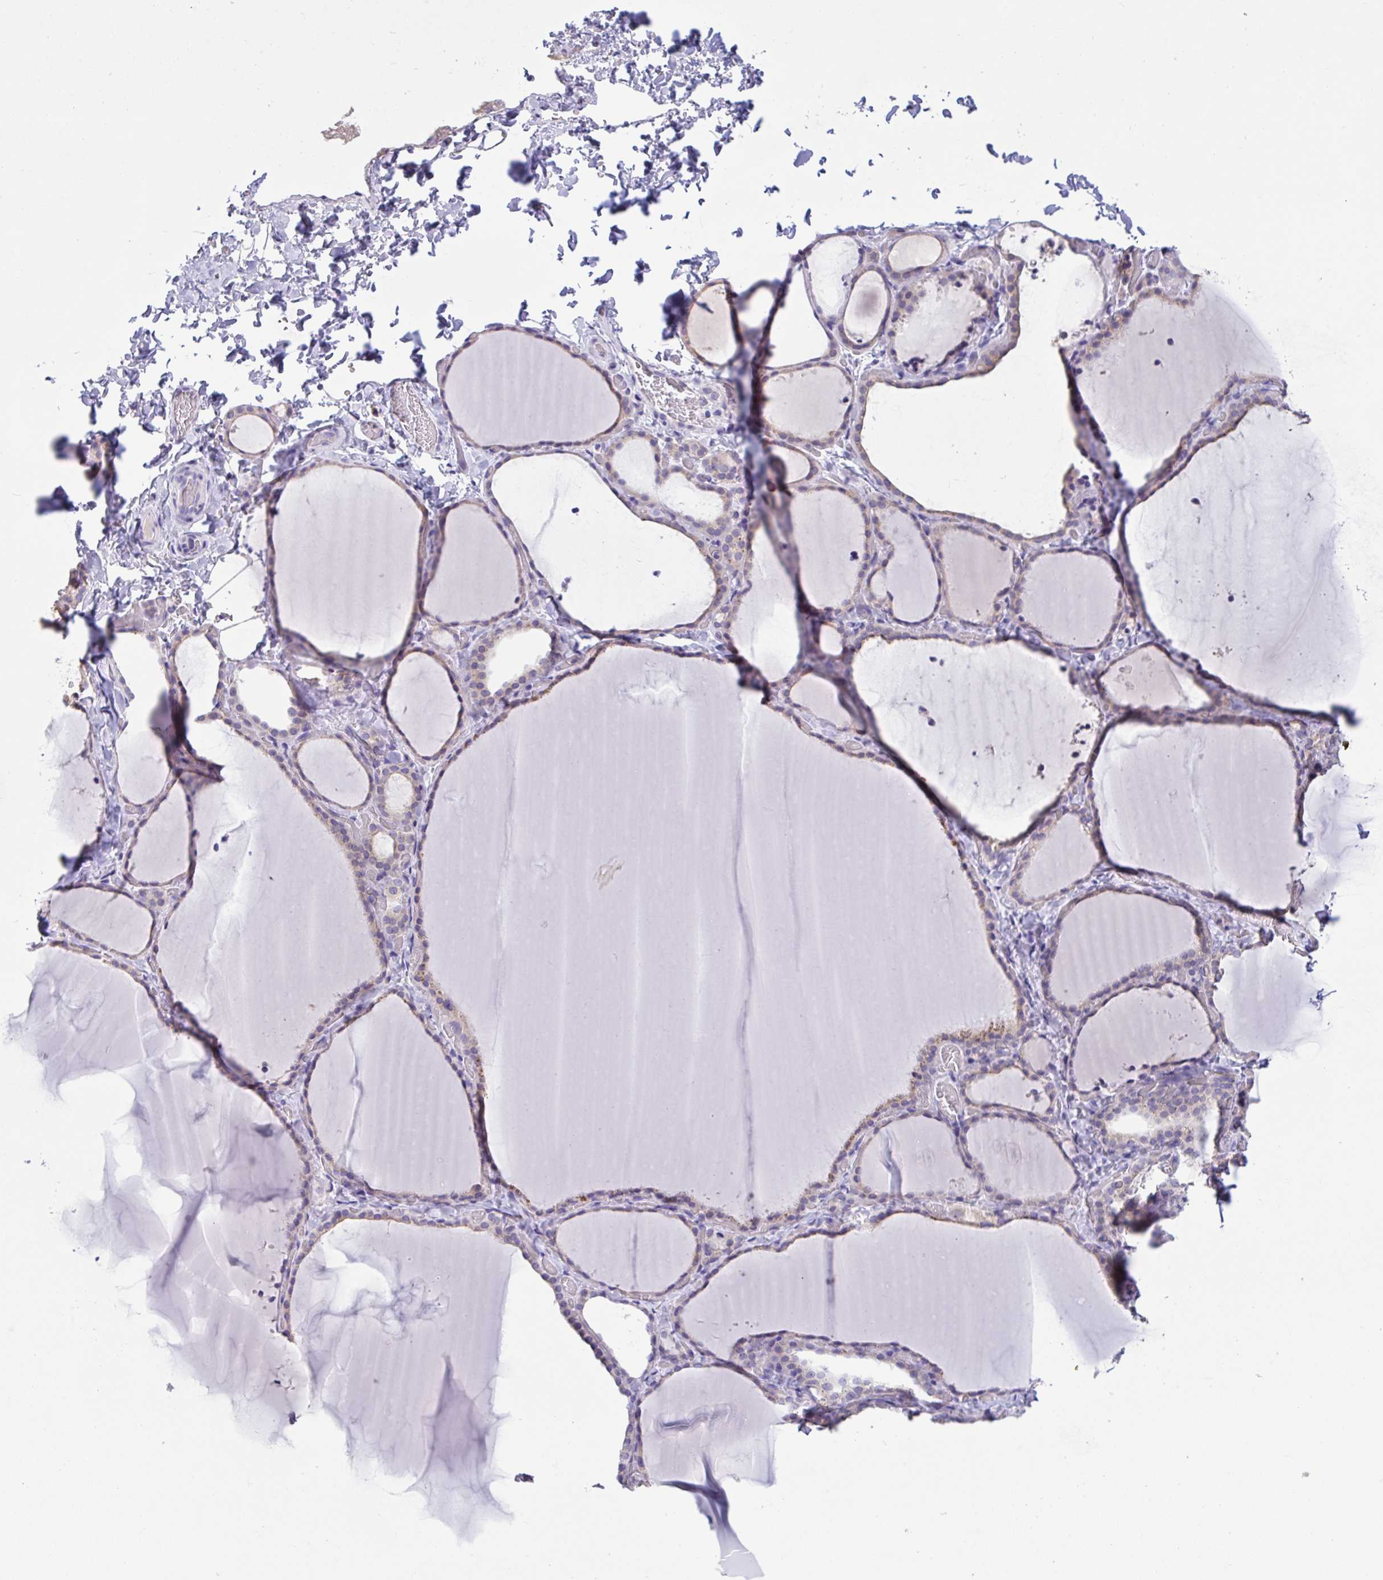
{"staining": {"intensity": "weak", "quantity": "<25%", "location": "cytoplasmic/membranous"}, "tissue": "thyroid gland", "cell_type": "Glandular cells", "image_type": "normal", "snomed": [{"axis": "morphology", "description": "Normal tissue, NOS"}, {"axis": "topography", "description": "Thyroid gland"}], "caption": "IHC histopathology image of normal thyroid gland: thyroid gland stained with DAB shows no significant protein expression in glandular cells. (DAB (3,3'-diaminobenzidine) immunohistochemistry with hematoxylin counter stain).", "gene": "TMEM41A", "patient": {"sex": "female", "age": 22}}